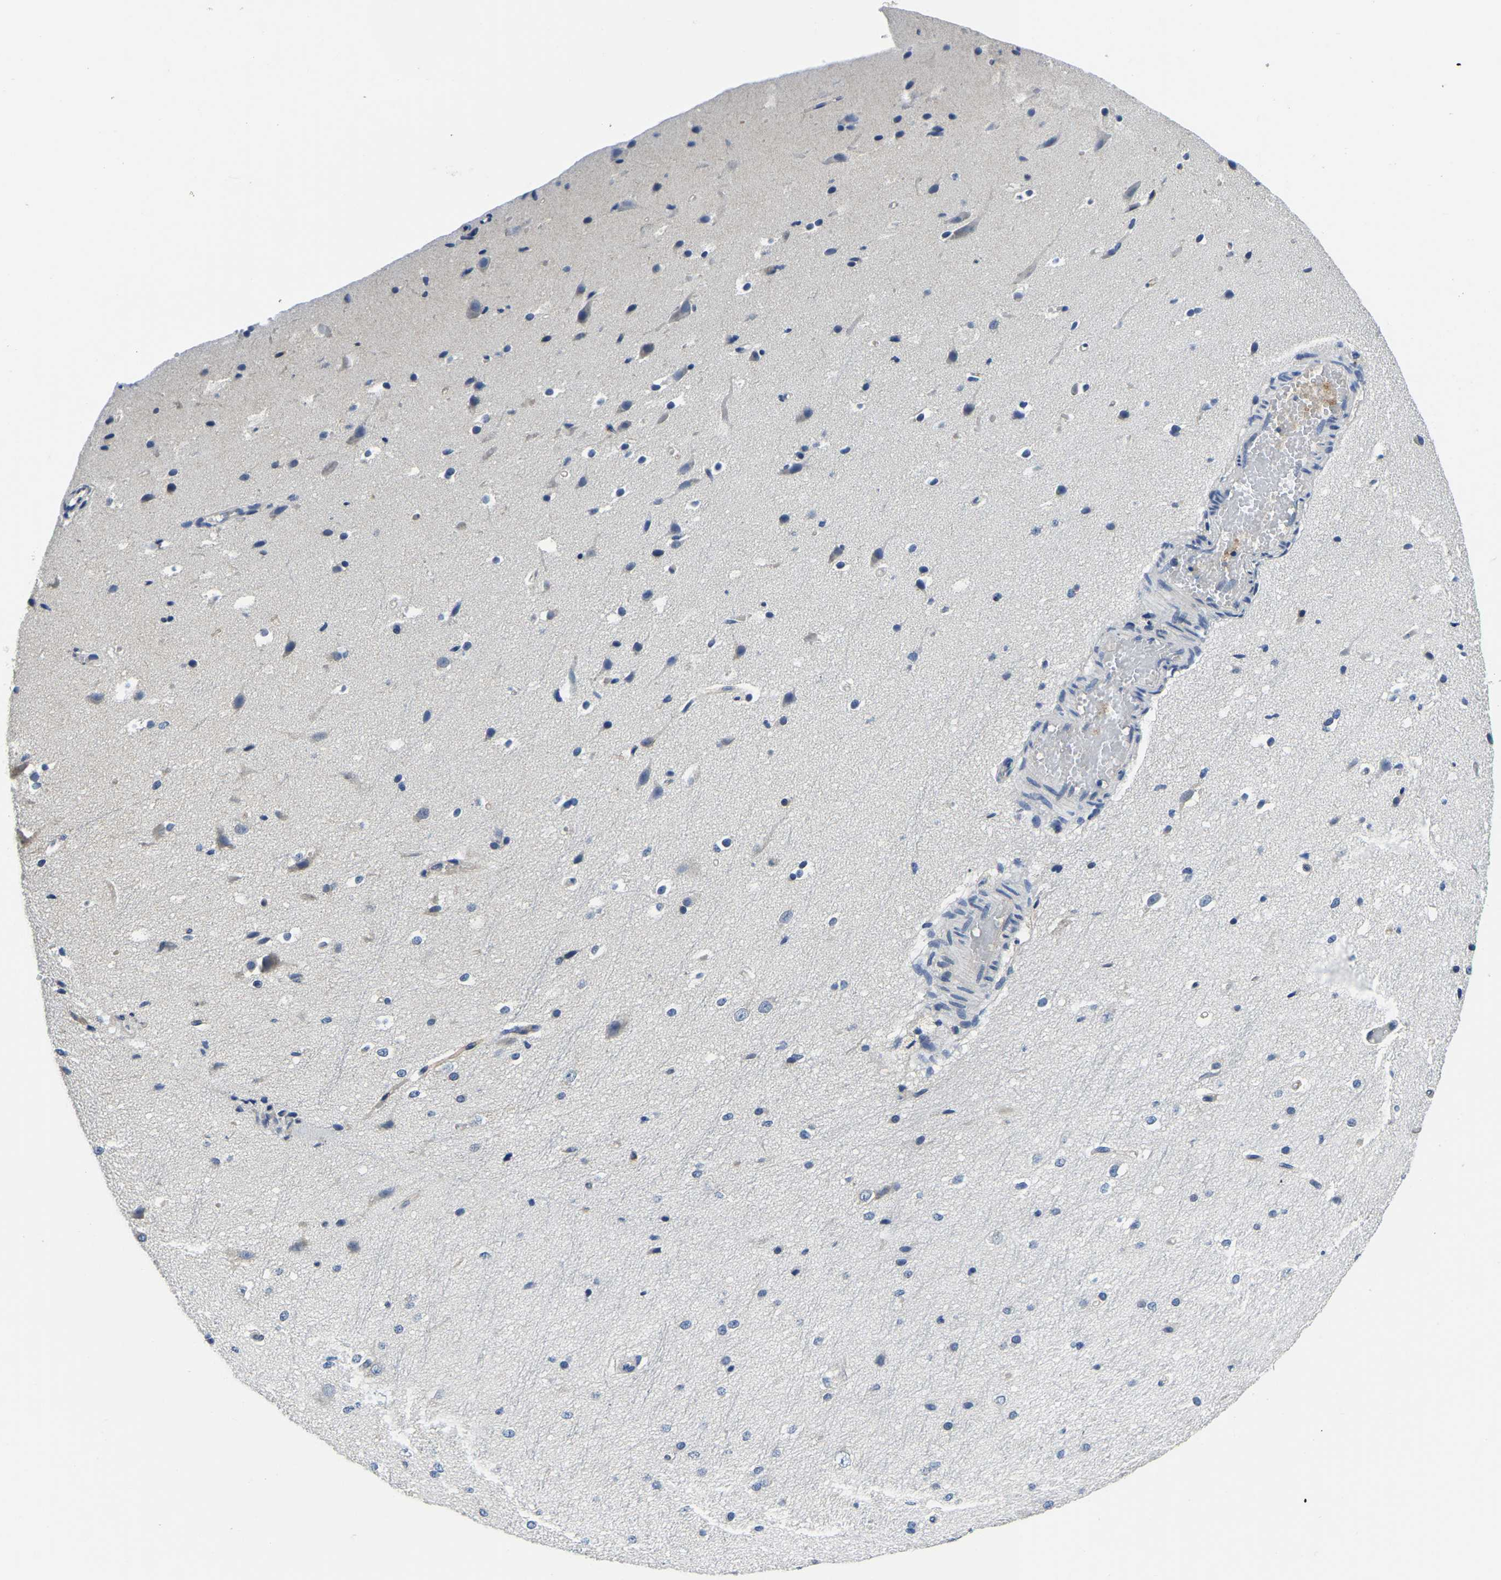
{"staining": {"intensity": "weak", "quantity": ">75%", "location": "cytoplasmic/membranous"}, "tissue": "cerebral cortex", "cell_type": "Endothelial cells", "image_type": "normal", "snomed": [{"axis": "morphology", "description": "Normal tissue, NOS"}, {"axis": "morphology", "description": "Developmental malformation"}, {"axis": "topography", "description": "Cerebral cortex"}], "caption": "IHC (DAB) staining of benign cerebral cortex exhibits weak cytoplasmic/membranous protein positivity in approximately >75% of endothelial cells.", "gene": "ITGA2", "patient": {"sex": "female", "age": 30}}